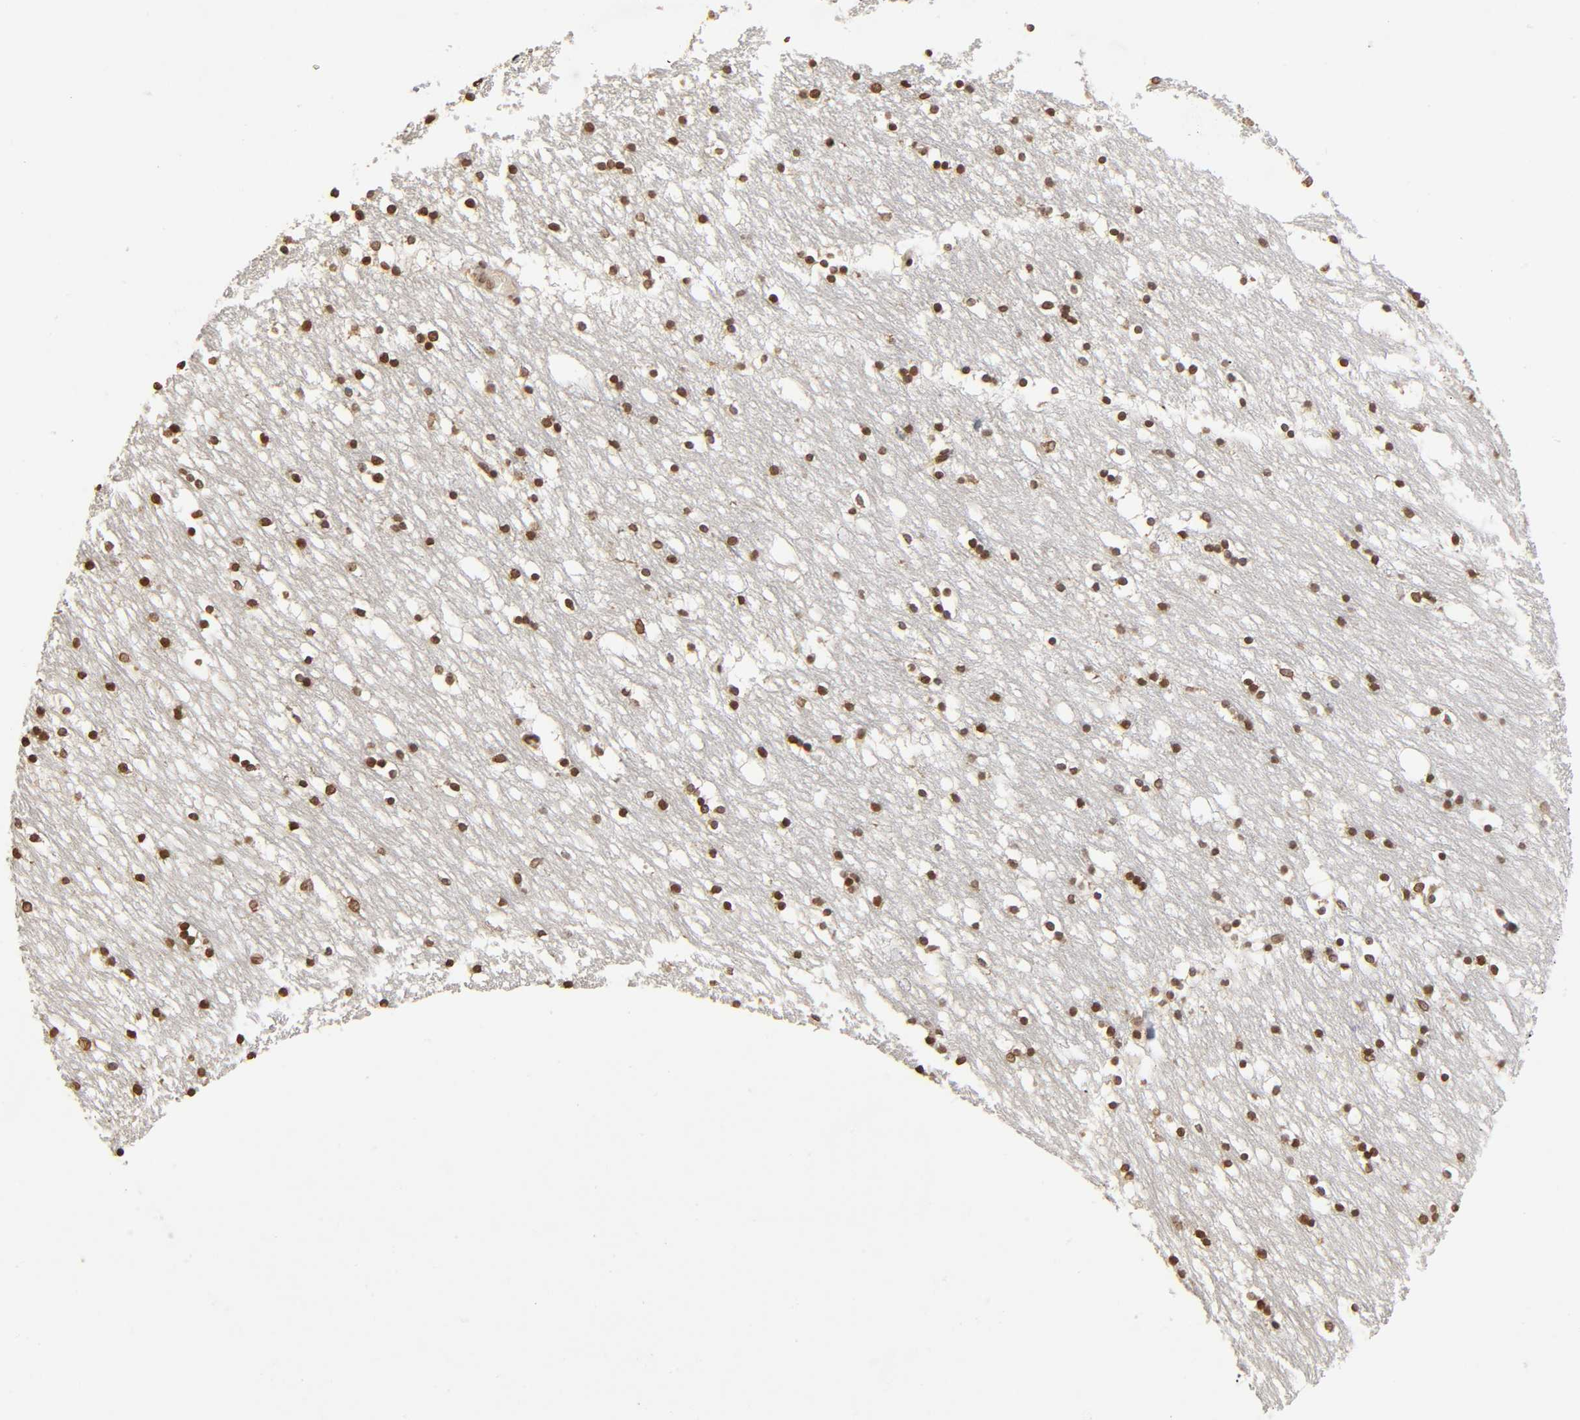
{"staining": {"intensity": "moderate", "quantity": ">75%", "location": "nuclear"}, "tissue": "caudate", "cell_type": "Glial cells", "image_type": "normal", "snomed": [{"axis": "morphology", "description": "Normal tissue, NOS"}, {"axis": "topography", "description": "Lateral ventricle wall"}], "caption": "Protein staining reveals moderate nuclear expression in approximately >75% of glial cells in benign caudate.", "gene": "MLLT6", "patient": {"sex": "male", "age": 45}}